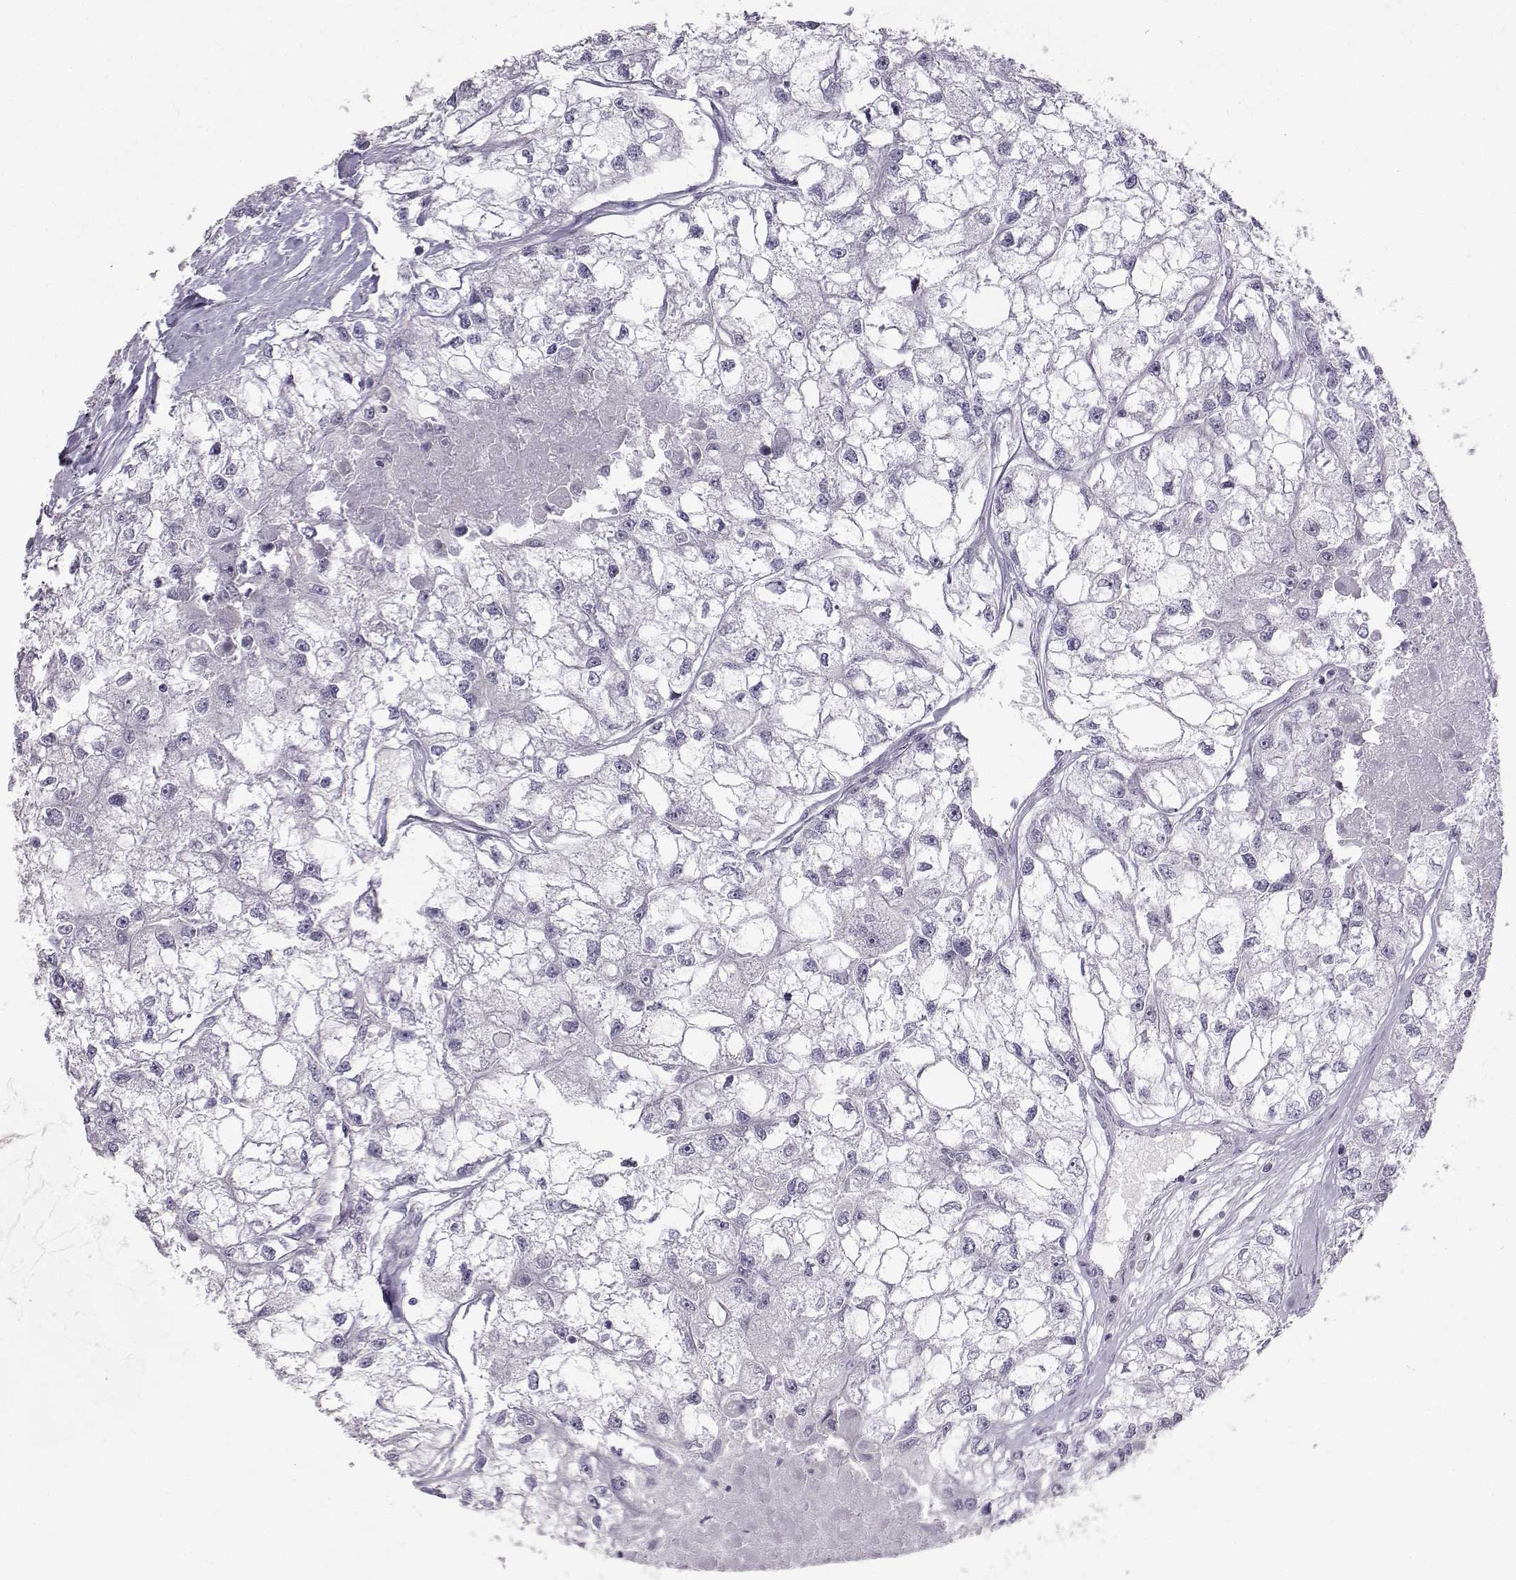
{"staining": {"intensity": "negative", "quantity": "none", "location": "none"}, "tissue": "renal cancer", "cell_type": "Tumor cells", "image_type": "cancer", "snomed": [{"axis": "morphology", "description": "Adenocarcinoma, NOS"}, {"axis": "topography", "description": "Kidney"}], "caption": "Immunohistochemistry of renal cancer exhibits no positivity in tumor cells. (DAB IHC, high magnification).", "gene": "TEDC2", "patient": {"sex": "male", "age": 56}}